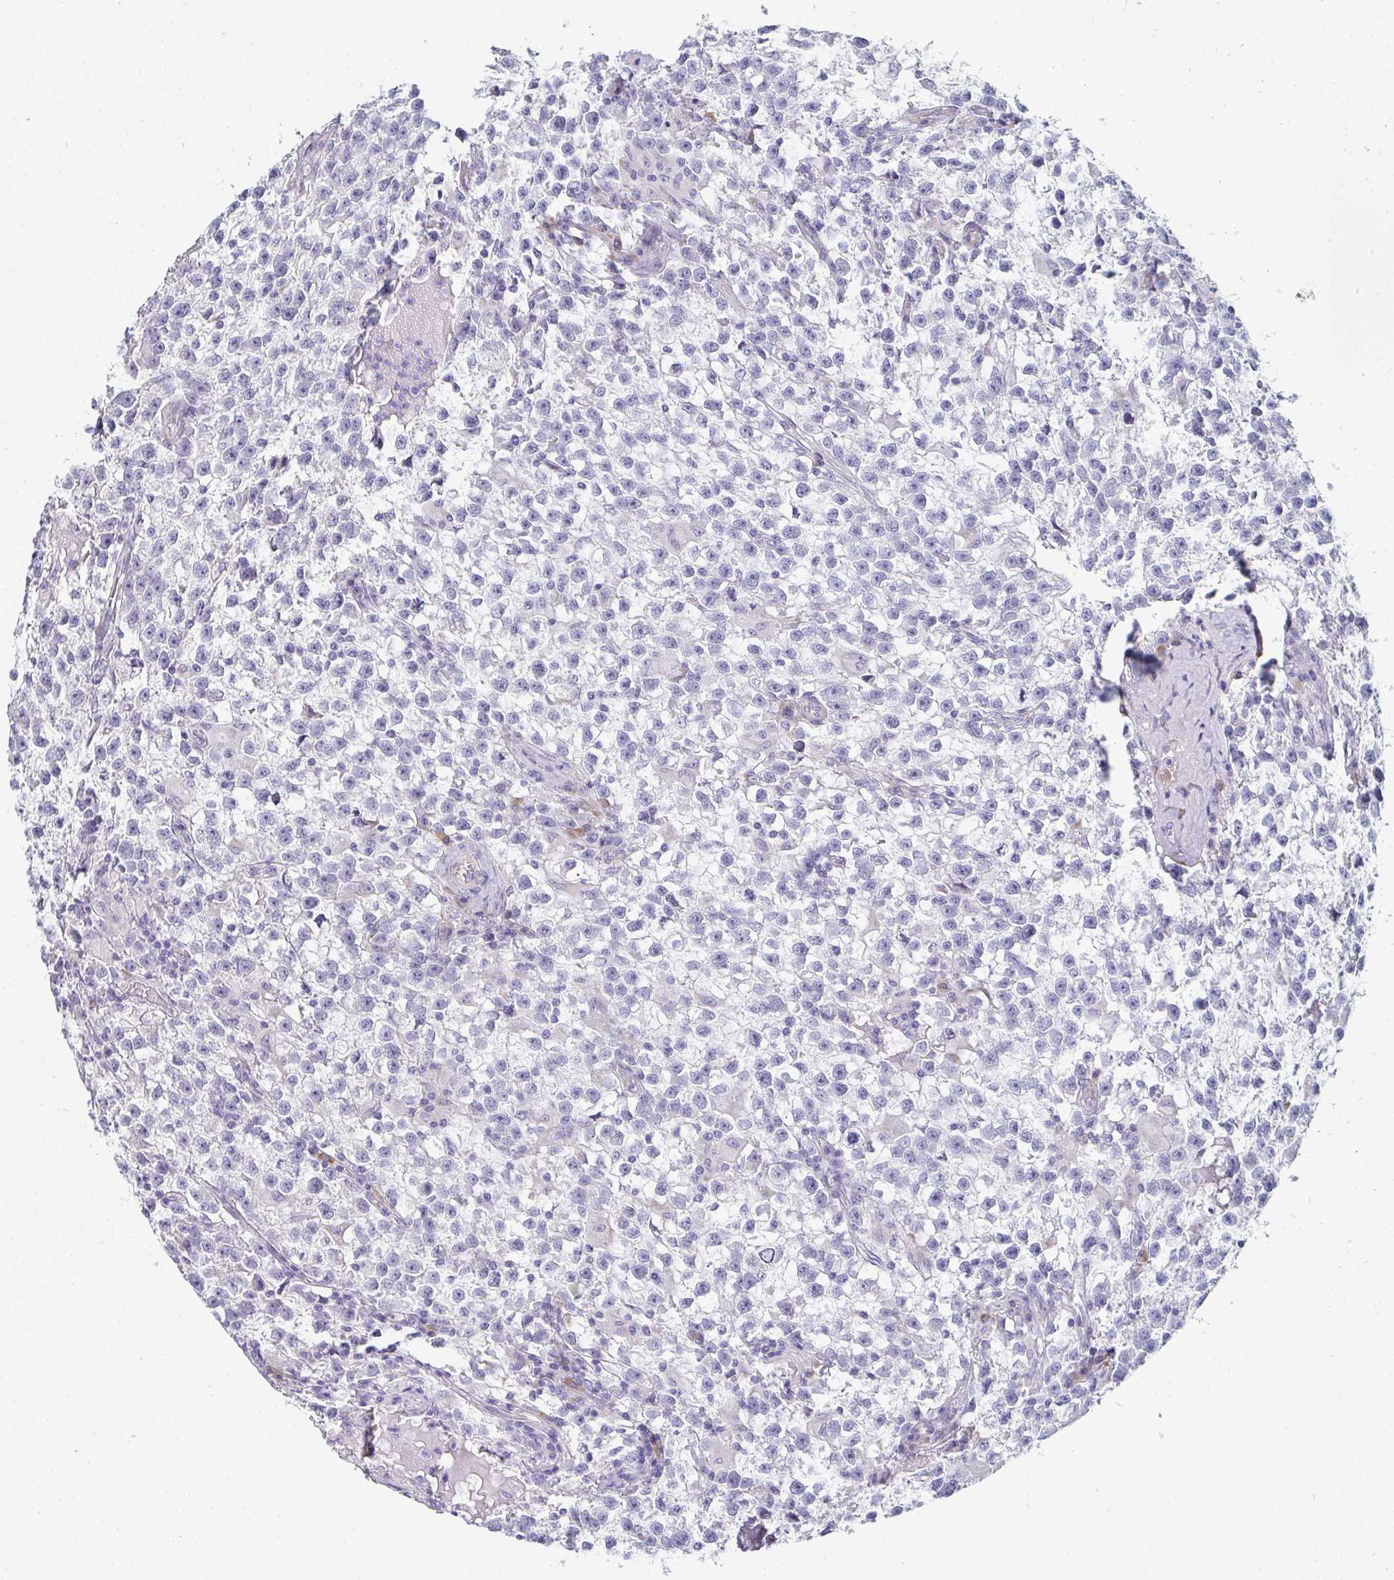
{"staining": {"intensity": "negative", "quantity": "none", "location": "none"}, "tissue": "testis cancer", "cell_type": "Tumor cells", "image_type": "cancer", "snomed": [{"axis": "morphology", "description": "Seminoma, NOS"}, {"axis": "topography", "description": "Testis"}], "caption": "An image of testis cancer stained for a protein shows no brown staining in tumor cells.", "gene": "SHROOM1", "patient": {"sex": "male", "age": 31}}